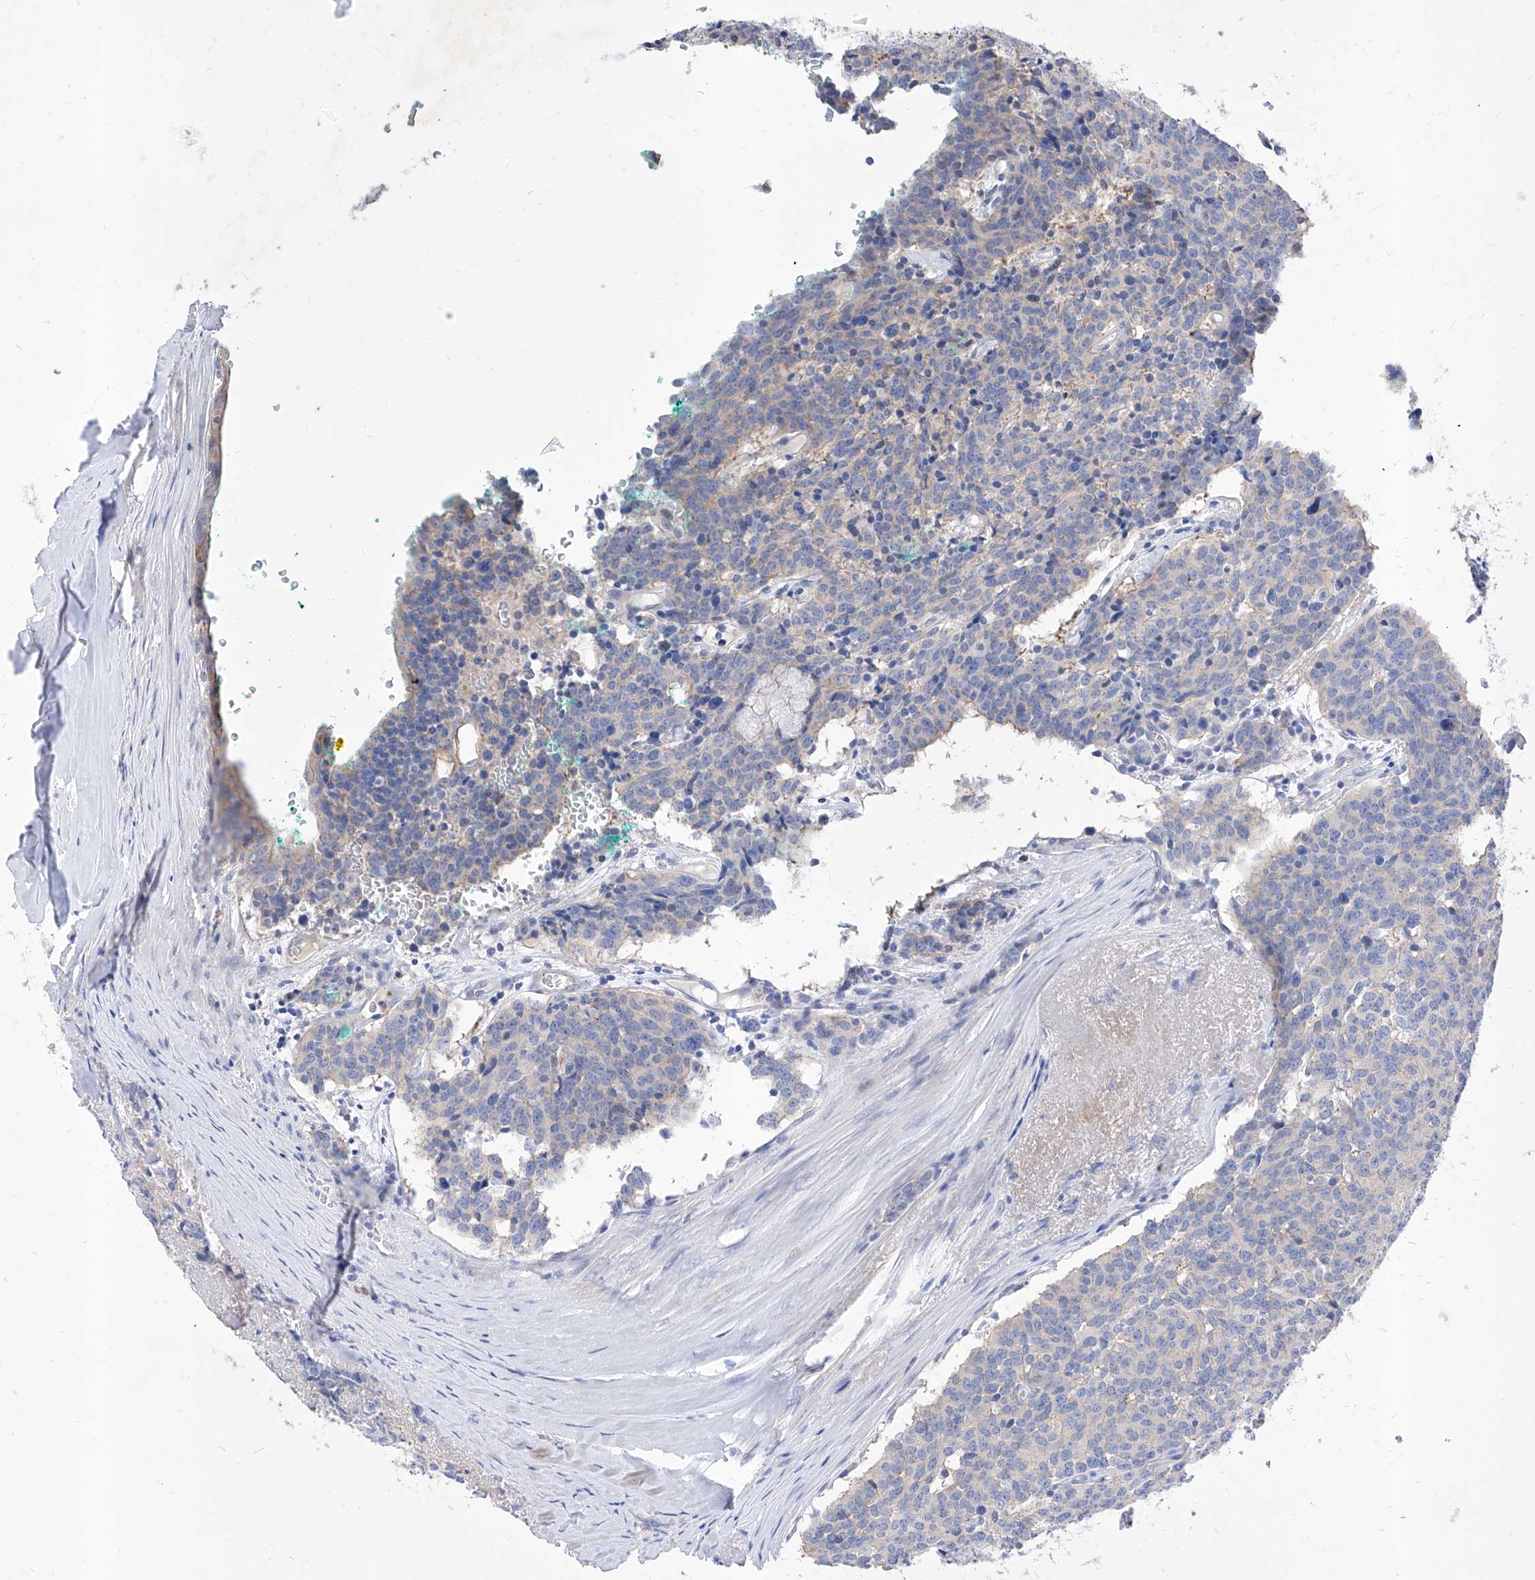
{"staining": {"intensity": "weak", "quantity": "<25%", "location": "cytoplasmic/membranous"}, "tissue": "carcinoid", "cell_type": "Tumor cells", "image_type": "cancer", "snomed": [{"axis": "morphology", "description": "Carcinoid, malignant, NOS"}, {"axis": "topography", "description": "Lung"}], "caption": "IHC image of malignant carcinoid stained for a protein (brown), which reveals no expression in tumor cells.", "gene": "VAX1", "patient": {"sex": "female", "age": 46}}